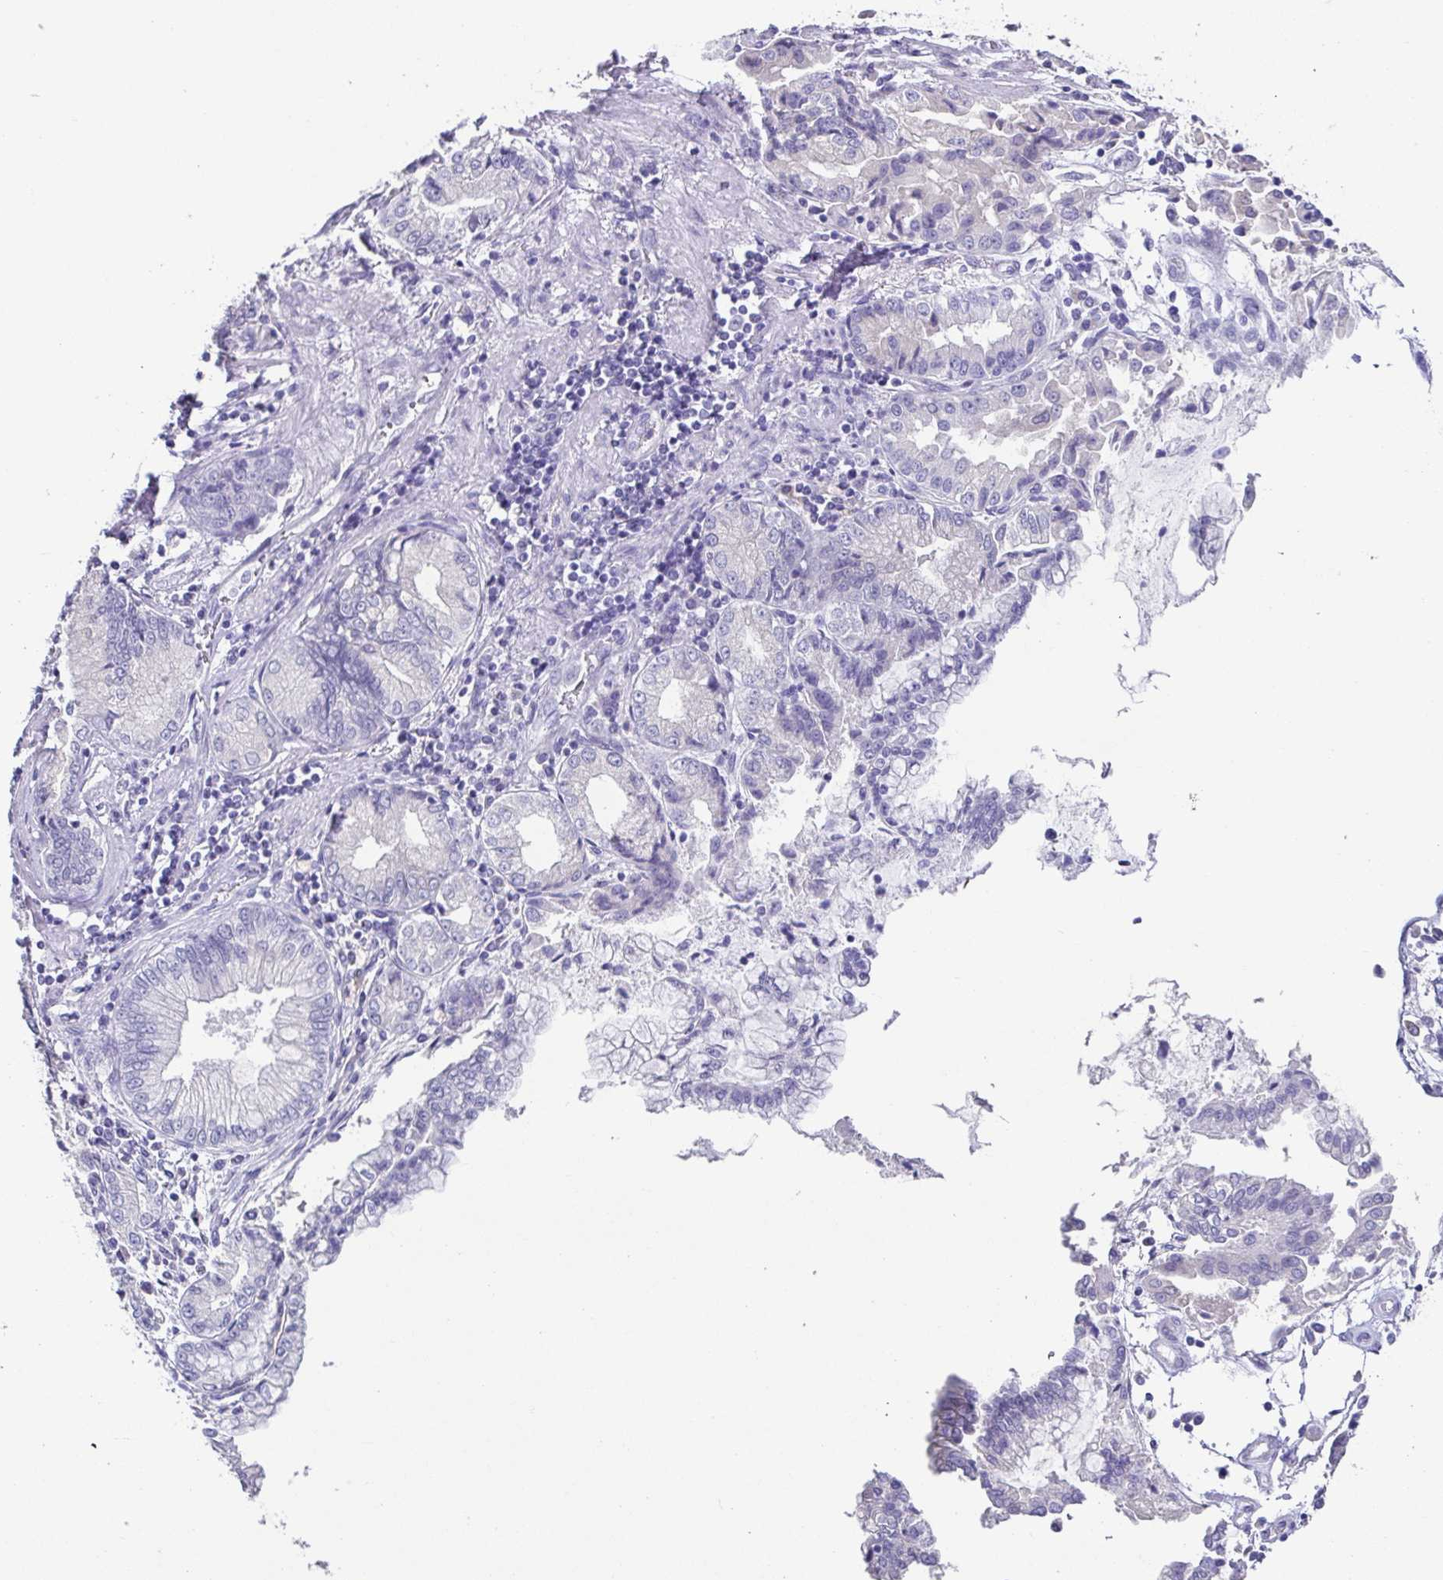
{"staining": {"intensity": "negative", "quantity": "none", "location": "none"}, "tissue": "stomach cancer", "cell_type": "Tumor cells", "image_type": "cancer", "snomed": [{"axis": "morphology", "description": "Adenocarcinoma, NOS"}, {"axis": "topography", "description": "Stomach, upper"}], "caption": "Immunohistochemistry (IHC) of human adenocarcinoma (stomach) reveals no expression in tumor cells.", "gene": "RDH11", "patient": {"sex": "female", "age": 74}}